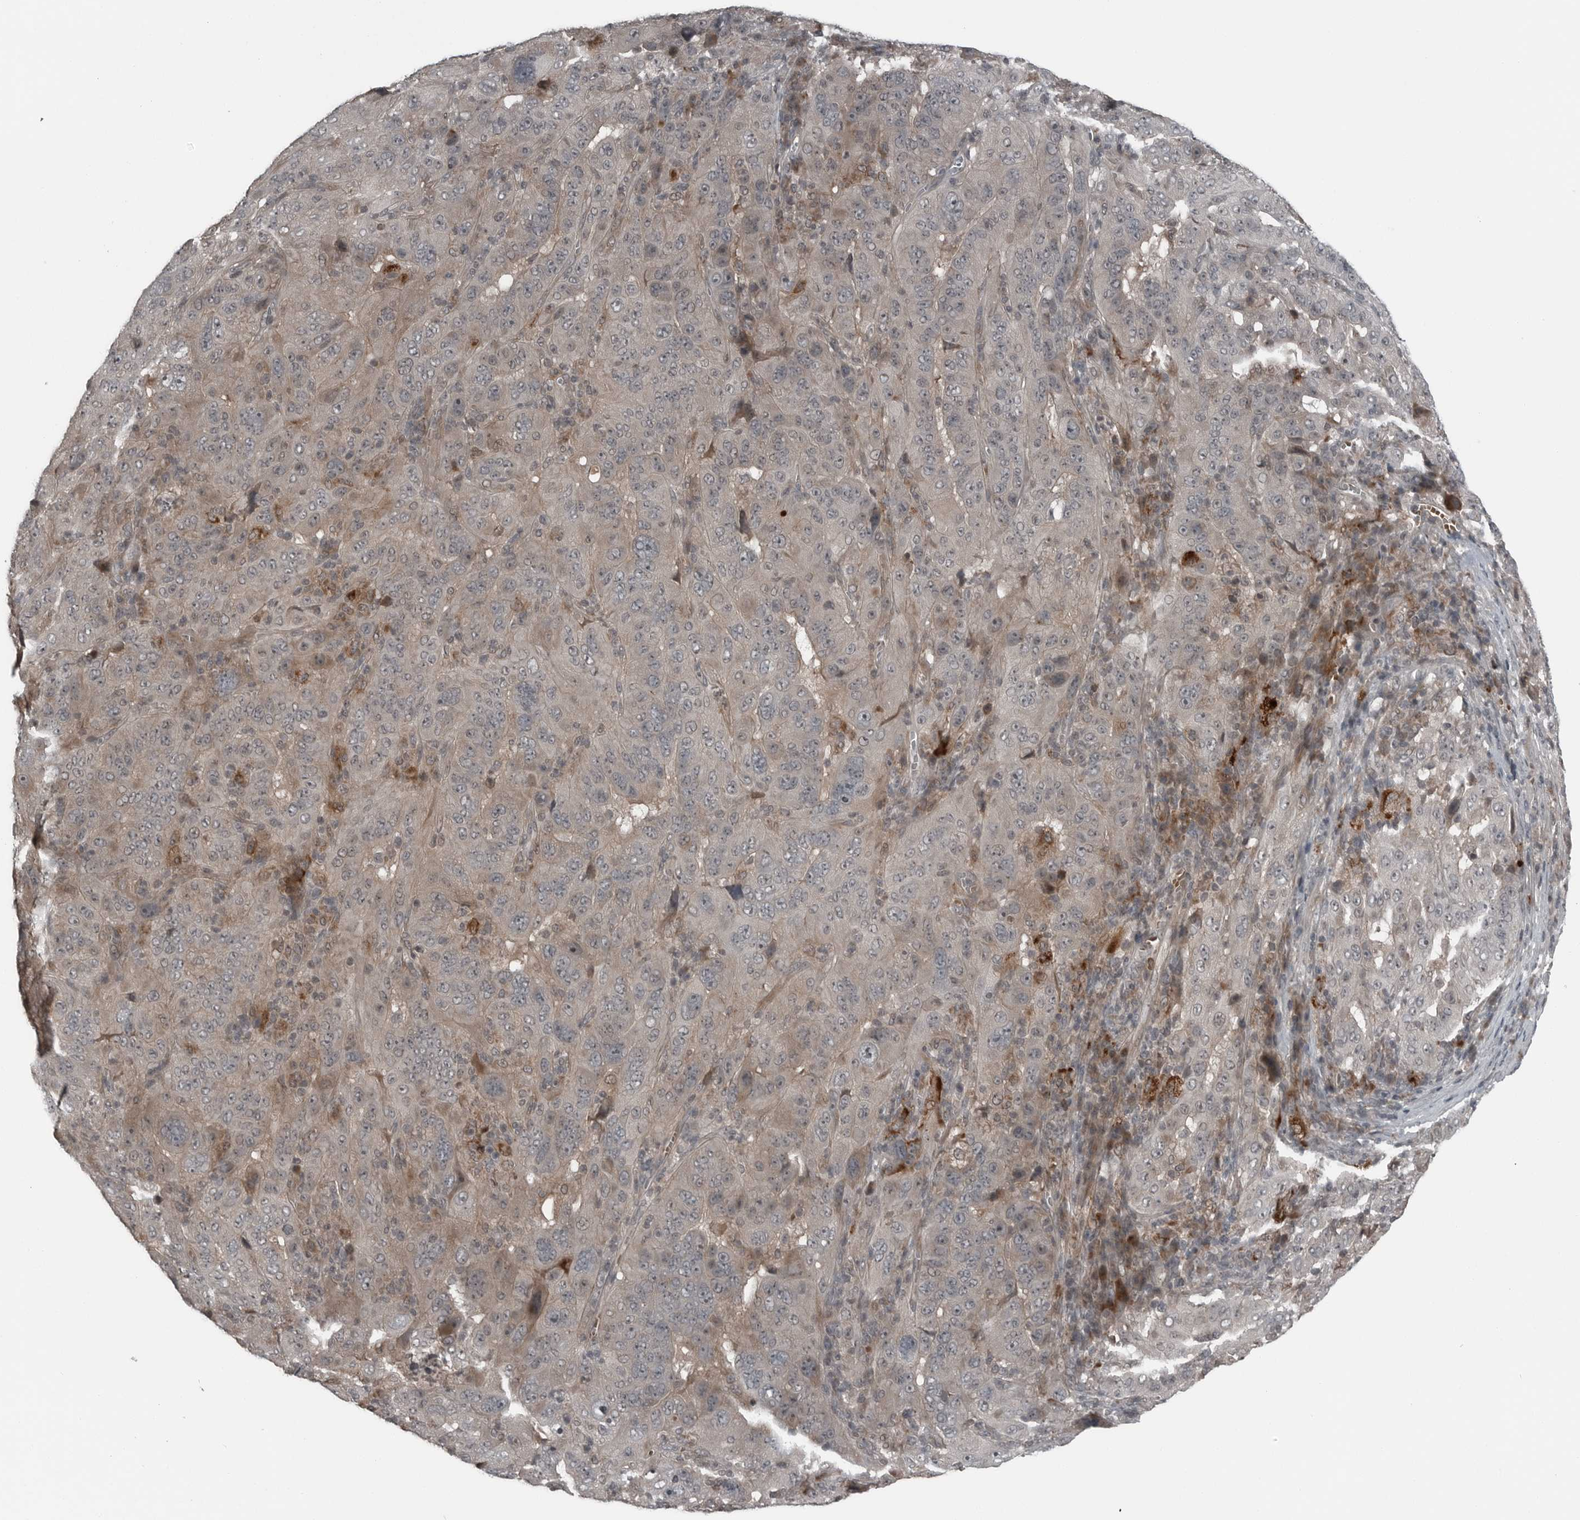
{"staining": {"intensity": "negative", "quantity": "none", "location": "none"}, "tissue": "pancreatic cancer", "cell_type": "Tumor cells", "image_type": "cancer", "snomed": [{"axis": "morphology", "description": "Adenocarcinoma, NOS"}, {"axis": "topography", "description": "Pancreas"}], "caption": "Photomicrograph shows no protein staining in tumor cells of pancreatic cancer (adenocarcinoma) tissue.", "gene": "GAK", "patient": {"sex": "male", "age": 63}}